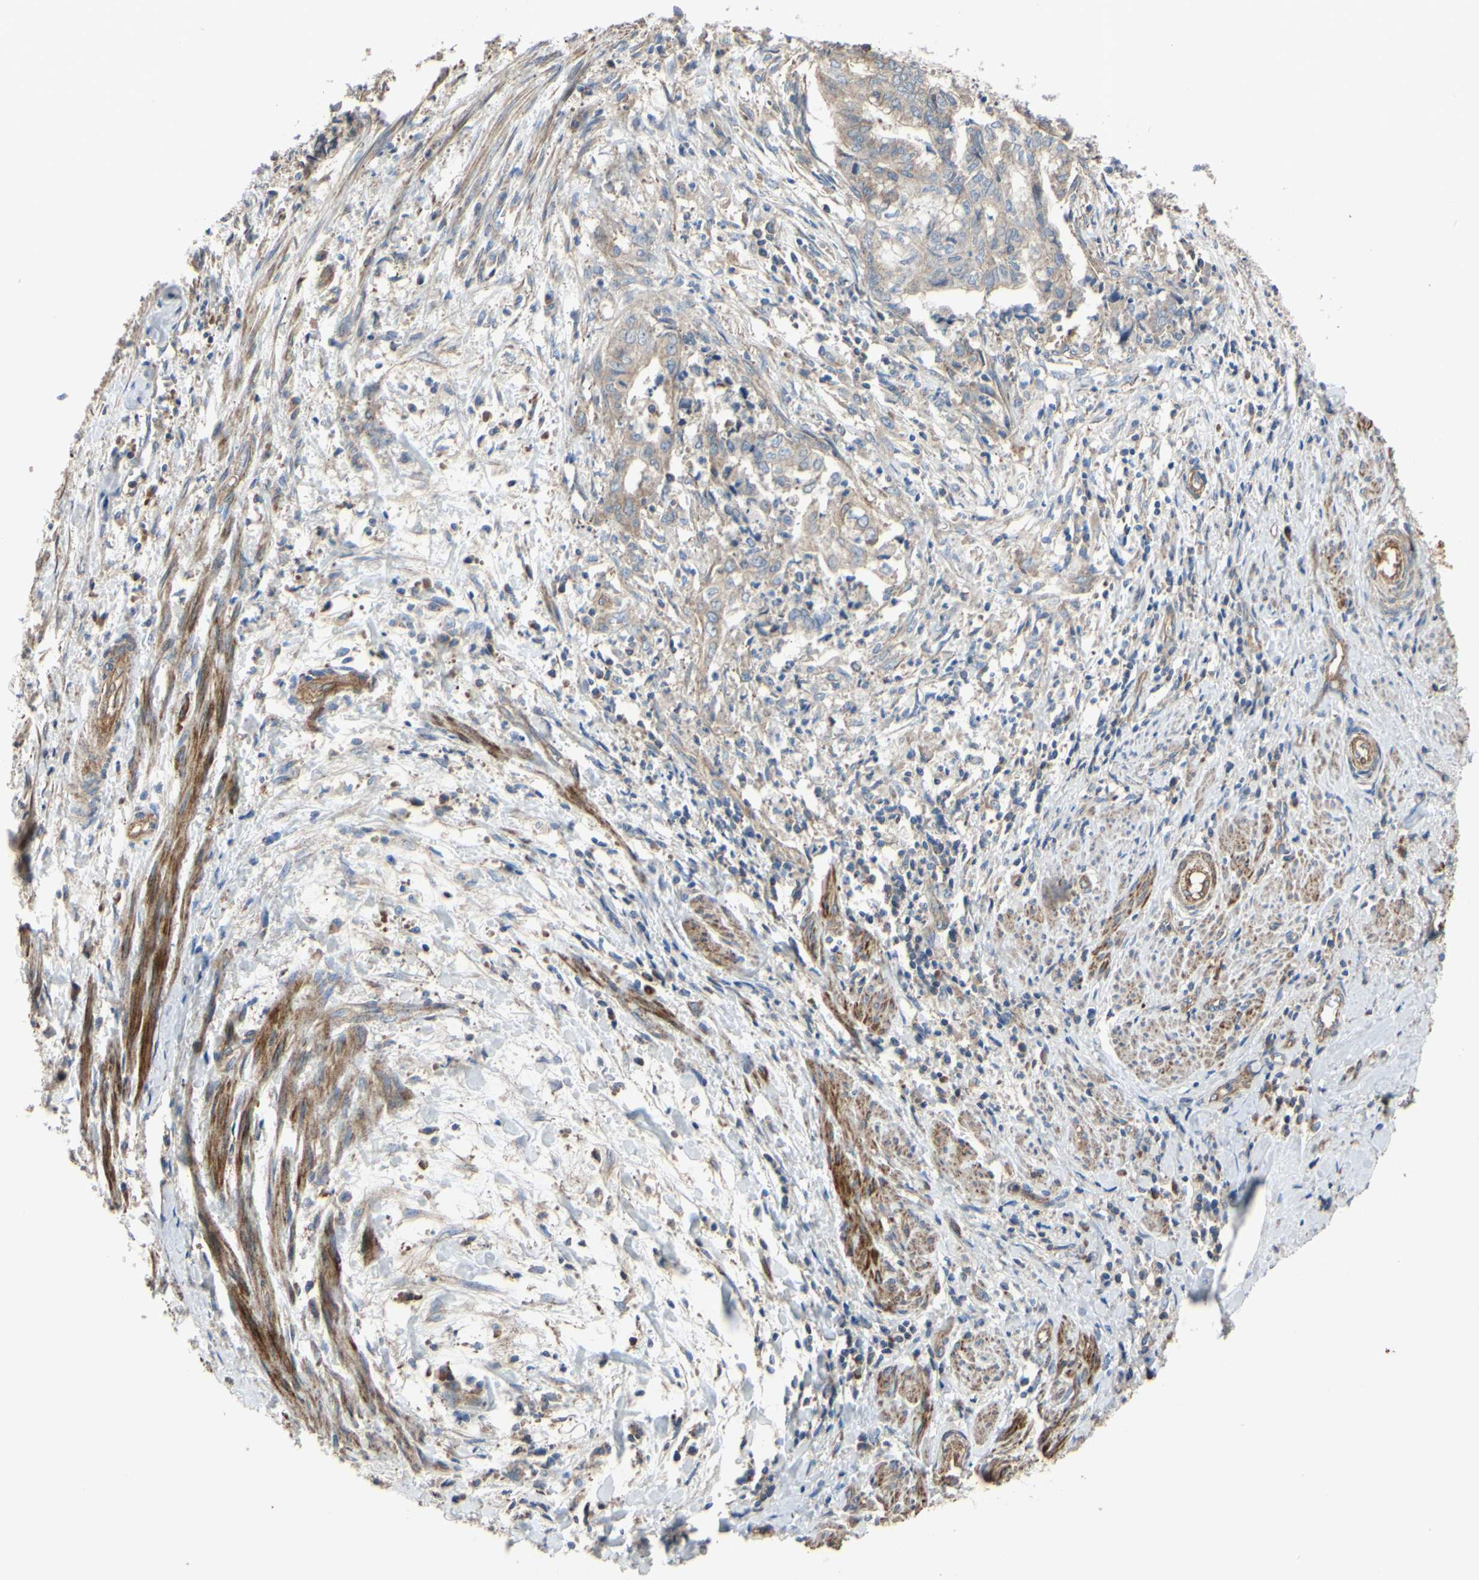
{"staining": {"intensity": "weak", "quantity": ">75%", "location": "cytoplasmic/membranous"}, "tissue": "endometrial cancer", "cell_type": "Tumor cells", "image_type": "cancer", "snomed": [{"axis": "morphology", "description": "Necrosis, NOS"}, {"axis": "morphology", "description": "Adenocarcinoma, NOS"}, {"axis": "topography", "description": "Endometrium"}], "caption": "High-power microscopy captured an IHC histopathology image of endometrial cancer (adenocarcinoma), revealing weak cytoplasmic/membranous expression in approximately >75% of tumor cells.", "gene": "BECN1", "patient": {"sex": "female", "age": 79}}